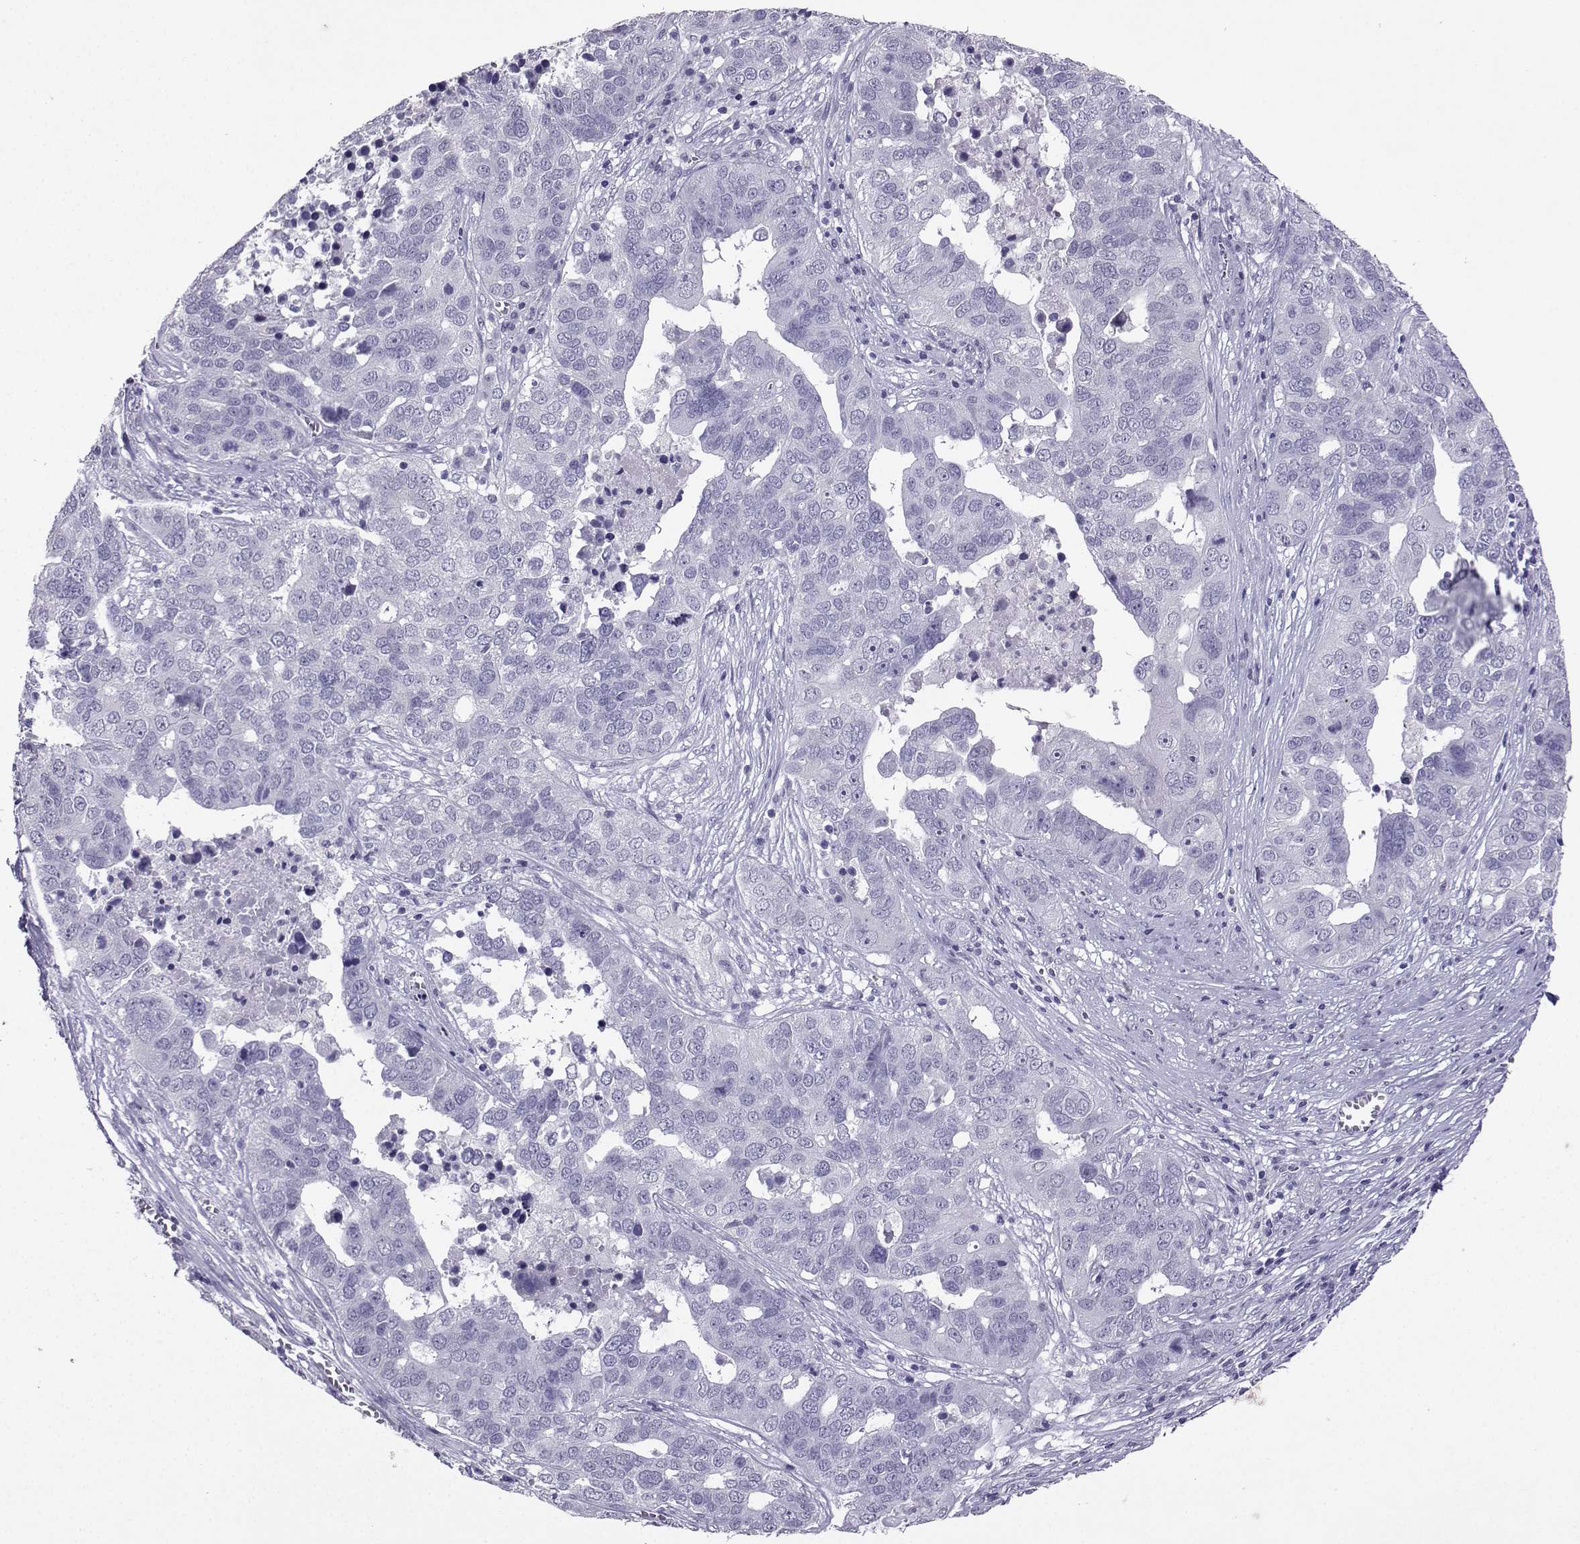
{"staining": {"intensity": "negative", "quantity": "none", "location": "none"}, "tissue": "ovarian cancer", "cell_type": "Tumor cells", "image_type": "cancer", "snomed": [{"axis": "morphology", "description": "Carcinoma, endometroid"}, {"axis": "topography", "description": "Soft tissue"}, {"axis": "topography", "description": "Ovary"}], "caption": "A photomicrograph of human endometroid carcinoma (ovarian) is negative for staining in tumor cells. (Immunohistochemistry (ihc), brightfield microscopy, high magnification).", "gene": "TBR1", "patient": {"sex": "female", "age": 52}}